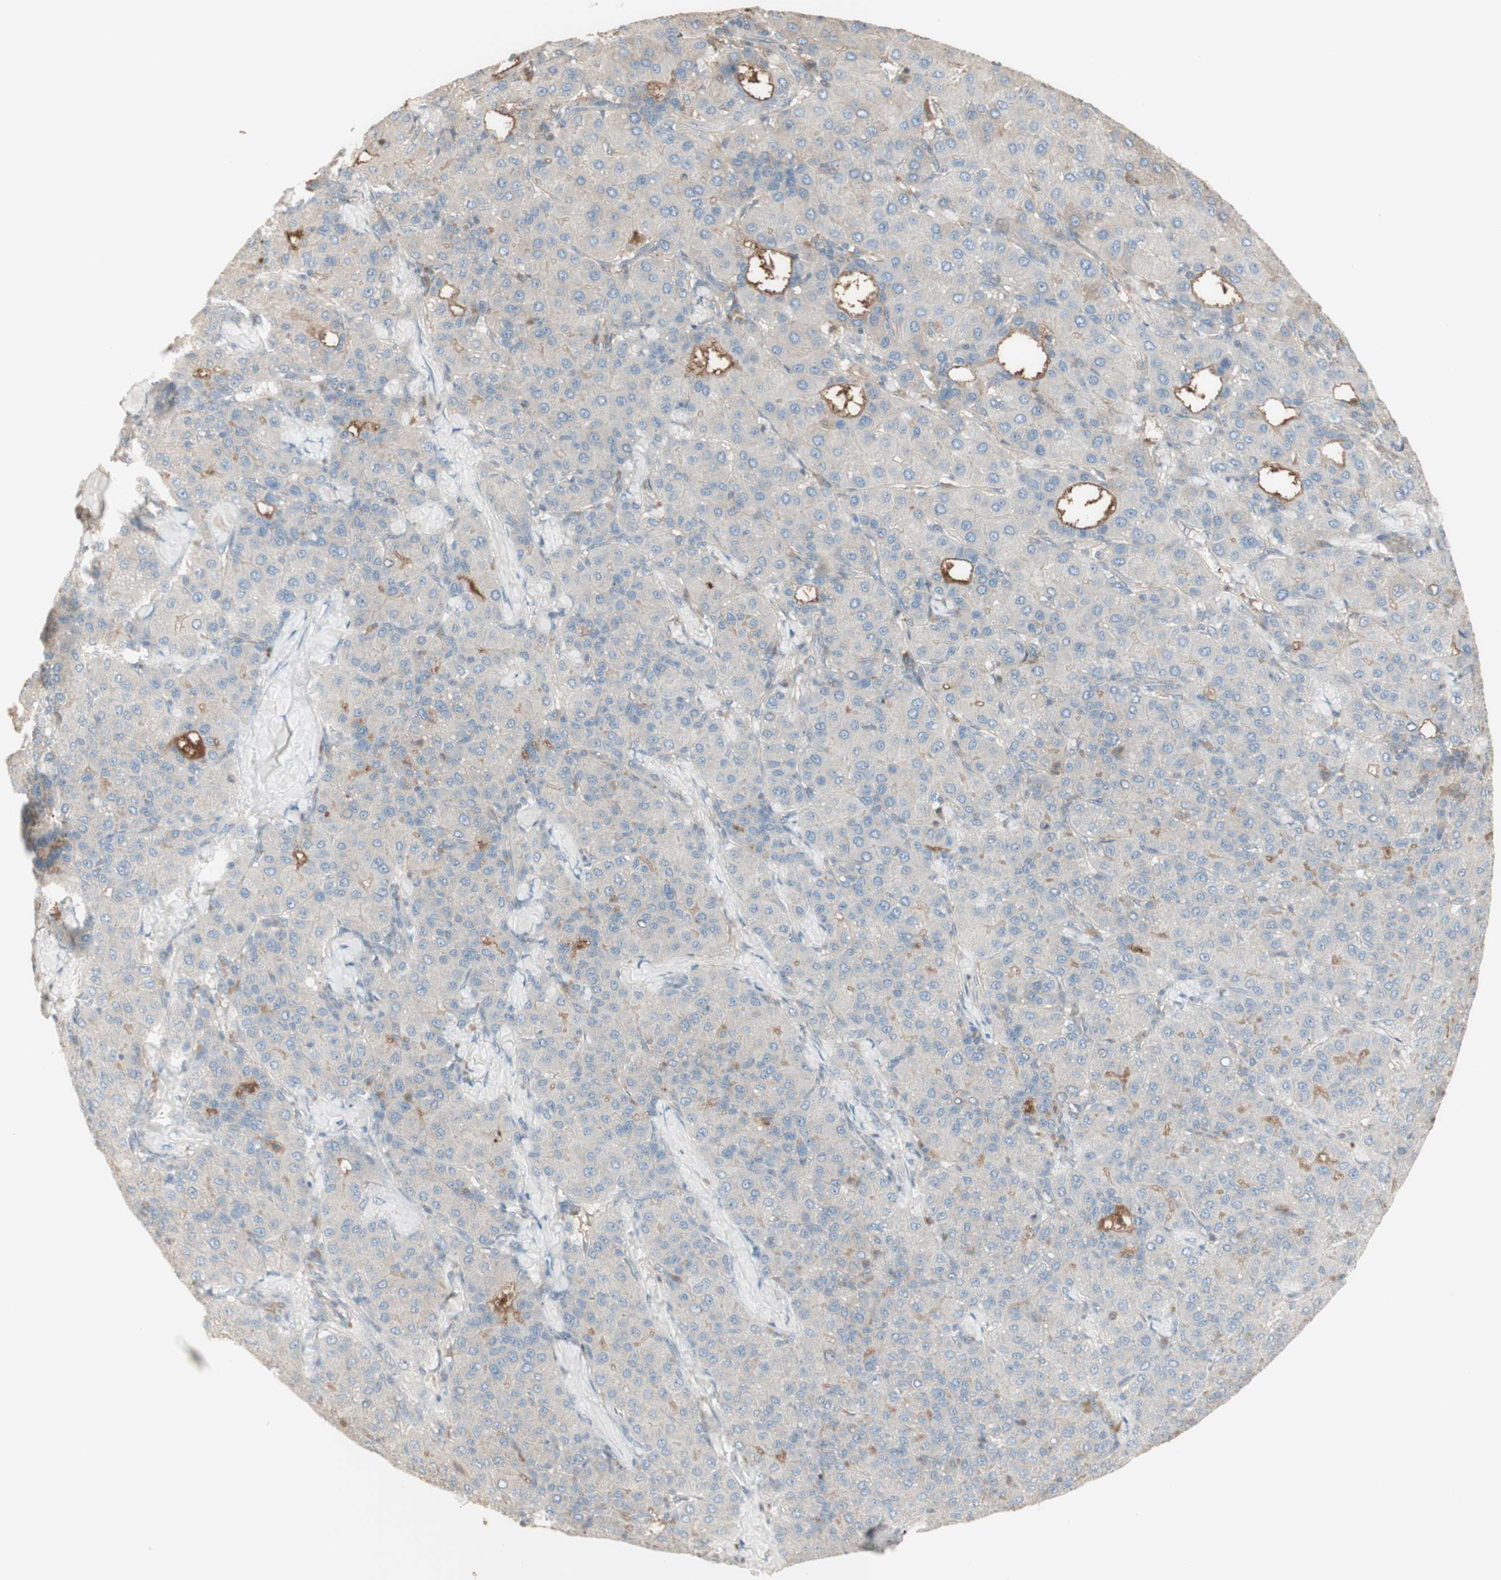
{"staining": {"intensity": "negative", "quantity": "none", "location": "none"}, "tissue": "liver cancer", "cell_type": "Tumor cells", "image_type": "cancer", "snomed": [{"axis": "morphology", "description": "Carcinoma, Hepatocellular, NOS"}, {"axis": "topography", "description": "Liver"}], "caption": "Tumor cells show no significant protein staining in liver hepatocellular carcinoma. (Brightfield microscopy of DAB (3,3'-diaminobenzidine) immunohistochemistry at high magnification).", "gene": "IFNG", "patient": {"sex": "male", "age": 65}}